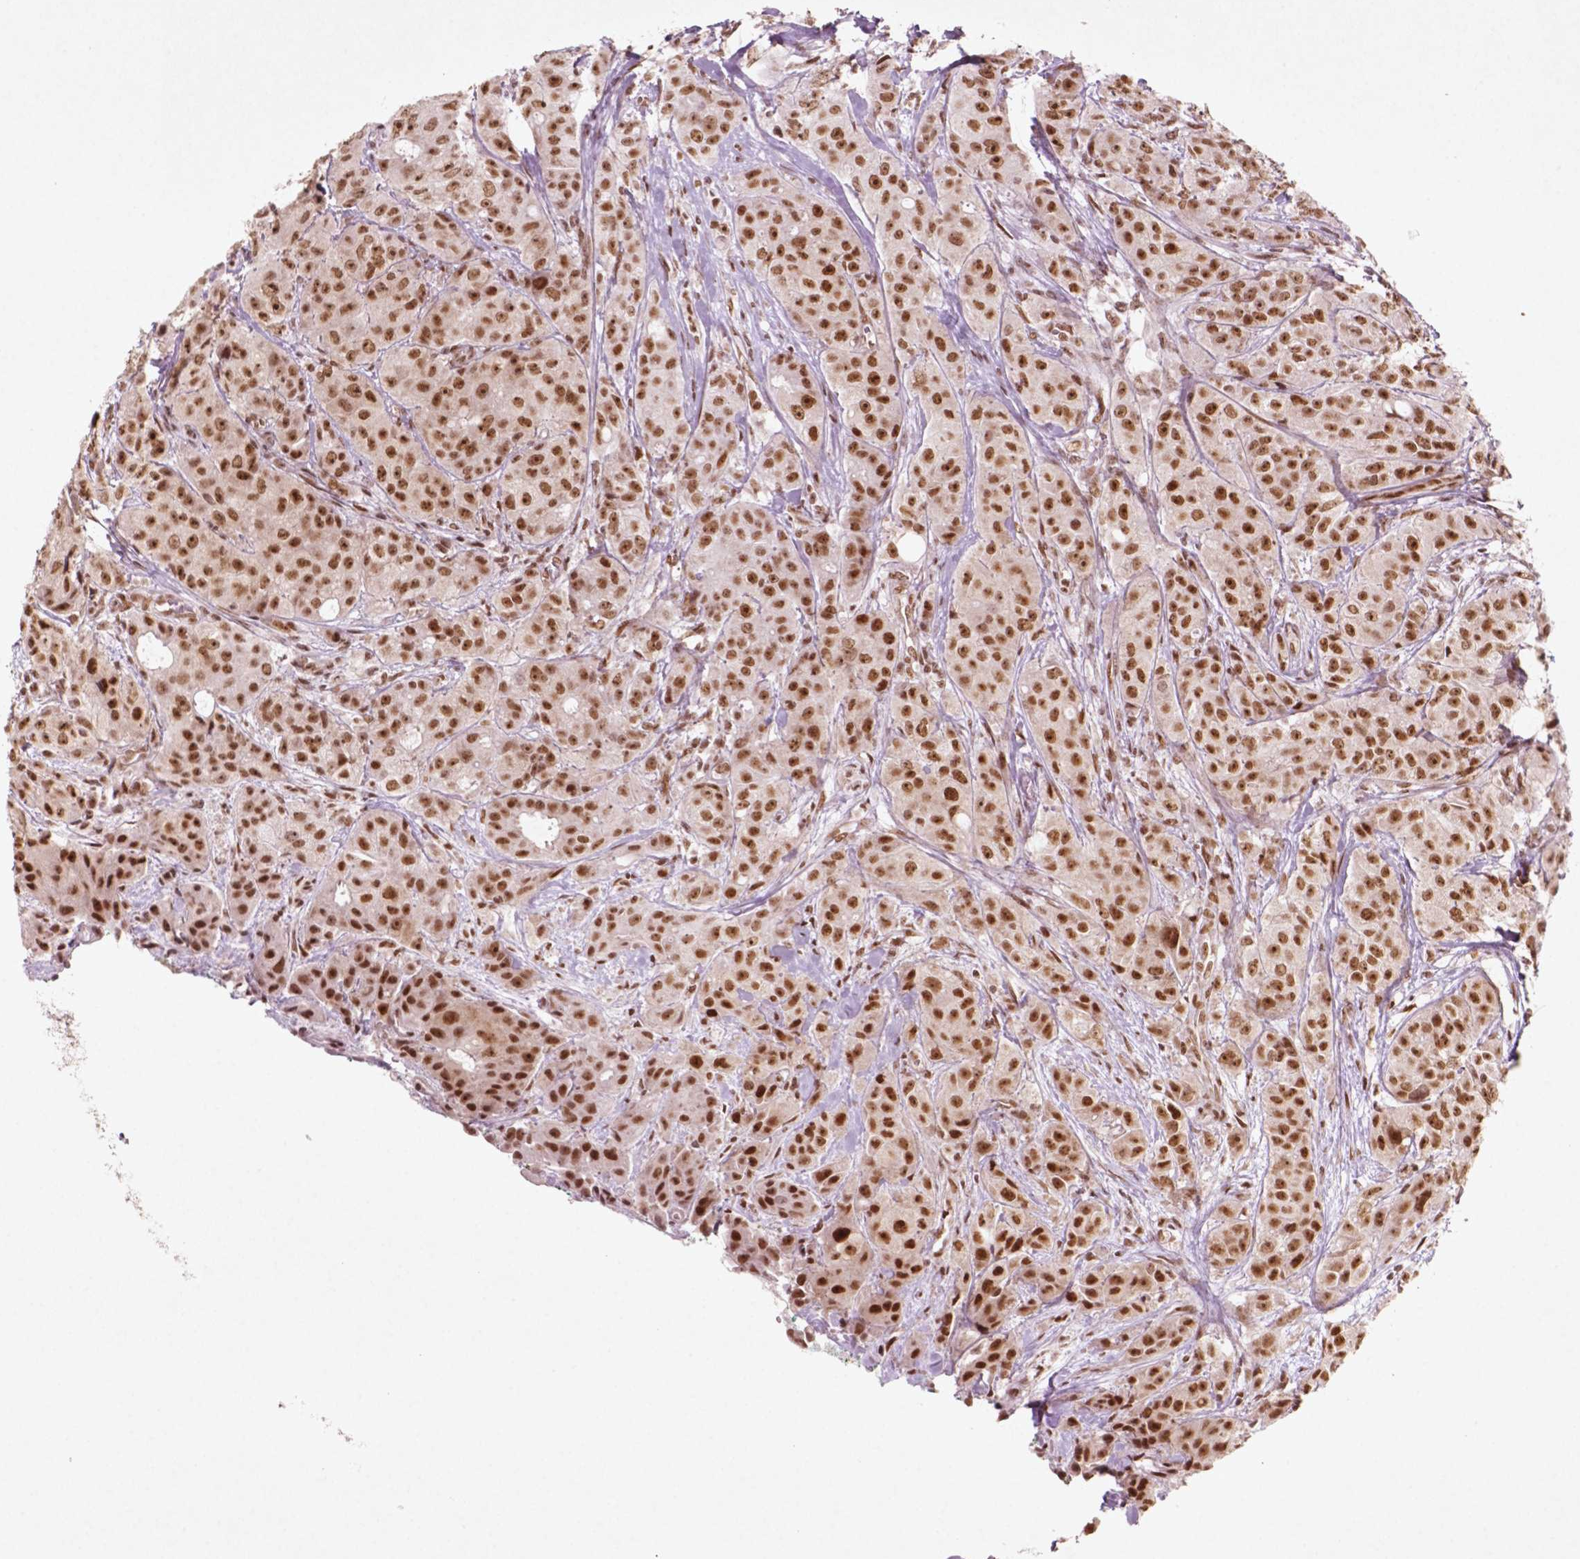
{"staining": {"intensity": "moderate", "quantity": ">75%", "location": "nuclear"}, "tissue": "breast cancer", "cell_type": "Tumor cells", "image_type": "cancer", "snomed": [{"axis": "morphology", "description": "Duct carcinoma"}, {"axis": "topography", "description": "Breast"}], "caption": "Immunohistochemistry histopathology image of human breast cancer (infiltrating ductal carcinoma) stained for a protein (brown), which shows medium levels of moderate nuclear positivity in approximately >75% of tumor cells.", "gene": "HMG20B", "patient": {"sex": "female", "age": 43}}